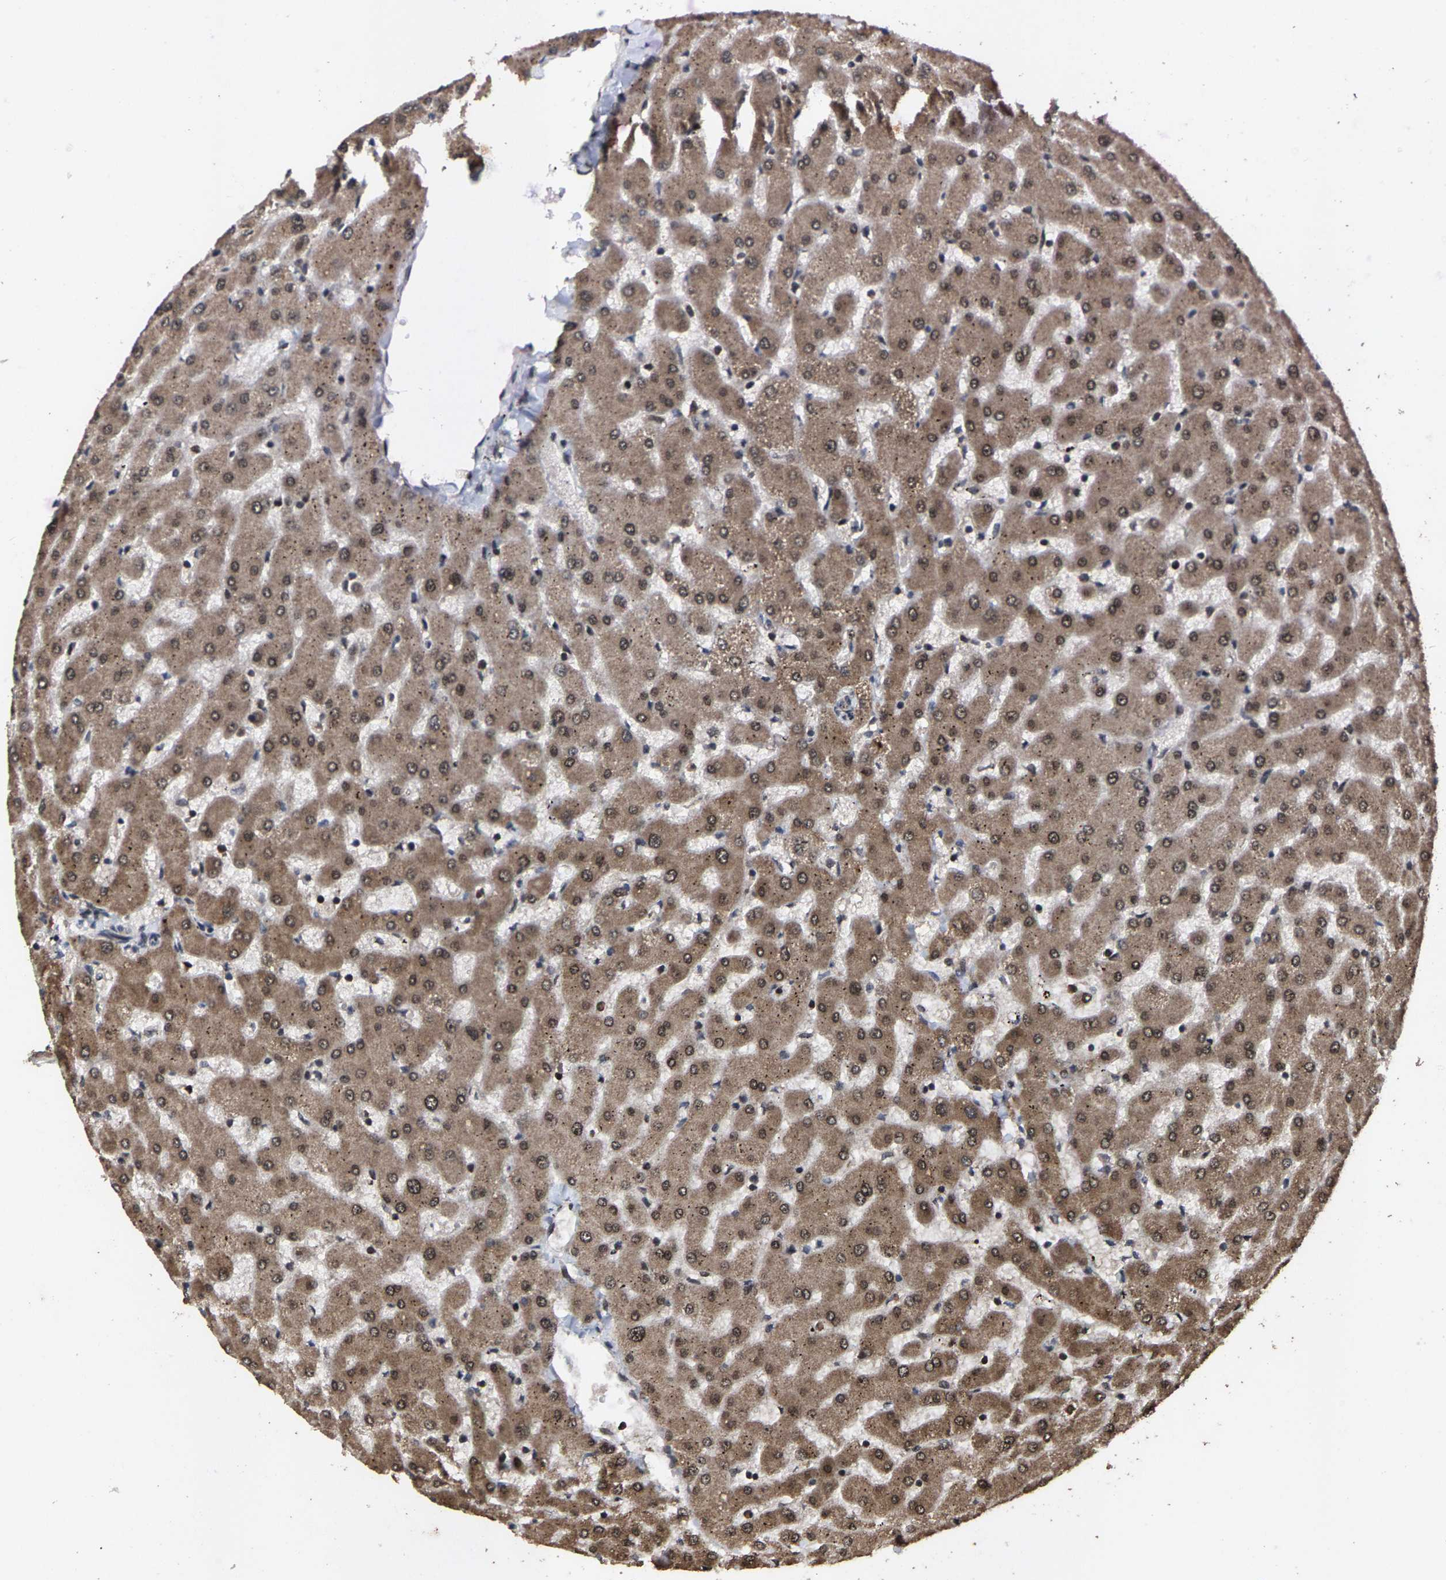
{"staining": {"intensity": "weak", "quantity": "25%-75%", "location": "cytoplasmic/membranous,nuclear"}, "tissue": "liver", "cell_type": "Cholangiocytes", "image_type": "normal", "snomed": [{"axis": "morphology", "description": "Normal tissue, NOS"}, {"axis": "topography", "description": "Liver"}], "caption": "Protein analysis of unremarkable liver exhibits weak cytoplasmic/membranous,nuclear staining in about 25%-75% of cholangiocytes. (DAB = brown stain, brightfield microscopy at high magnification).", "gene": "HAUS6", "patient": {"sex": "female", "age": 63}}